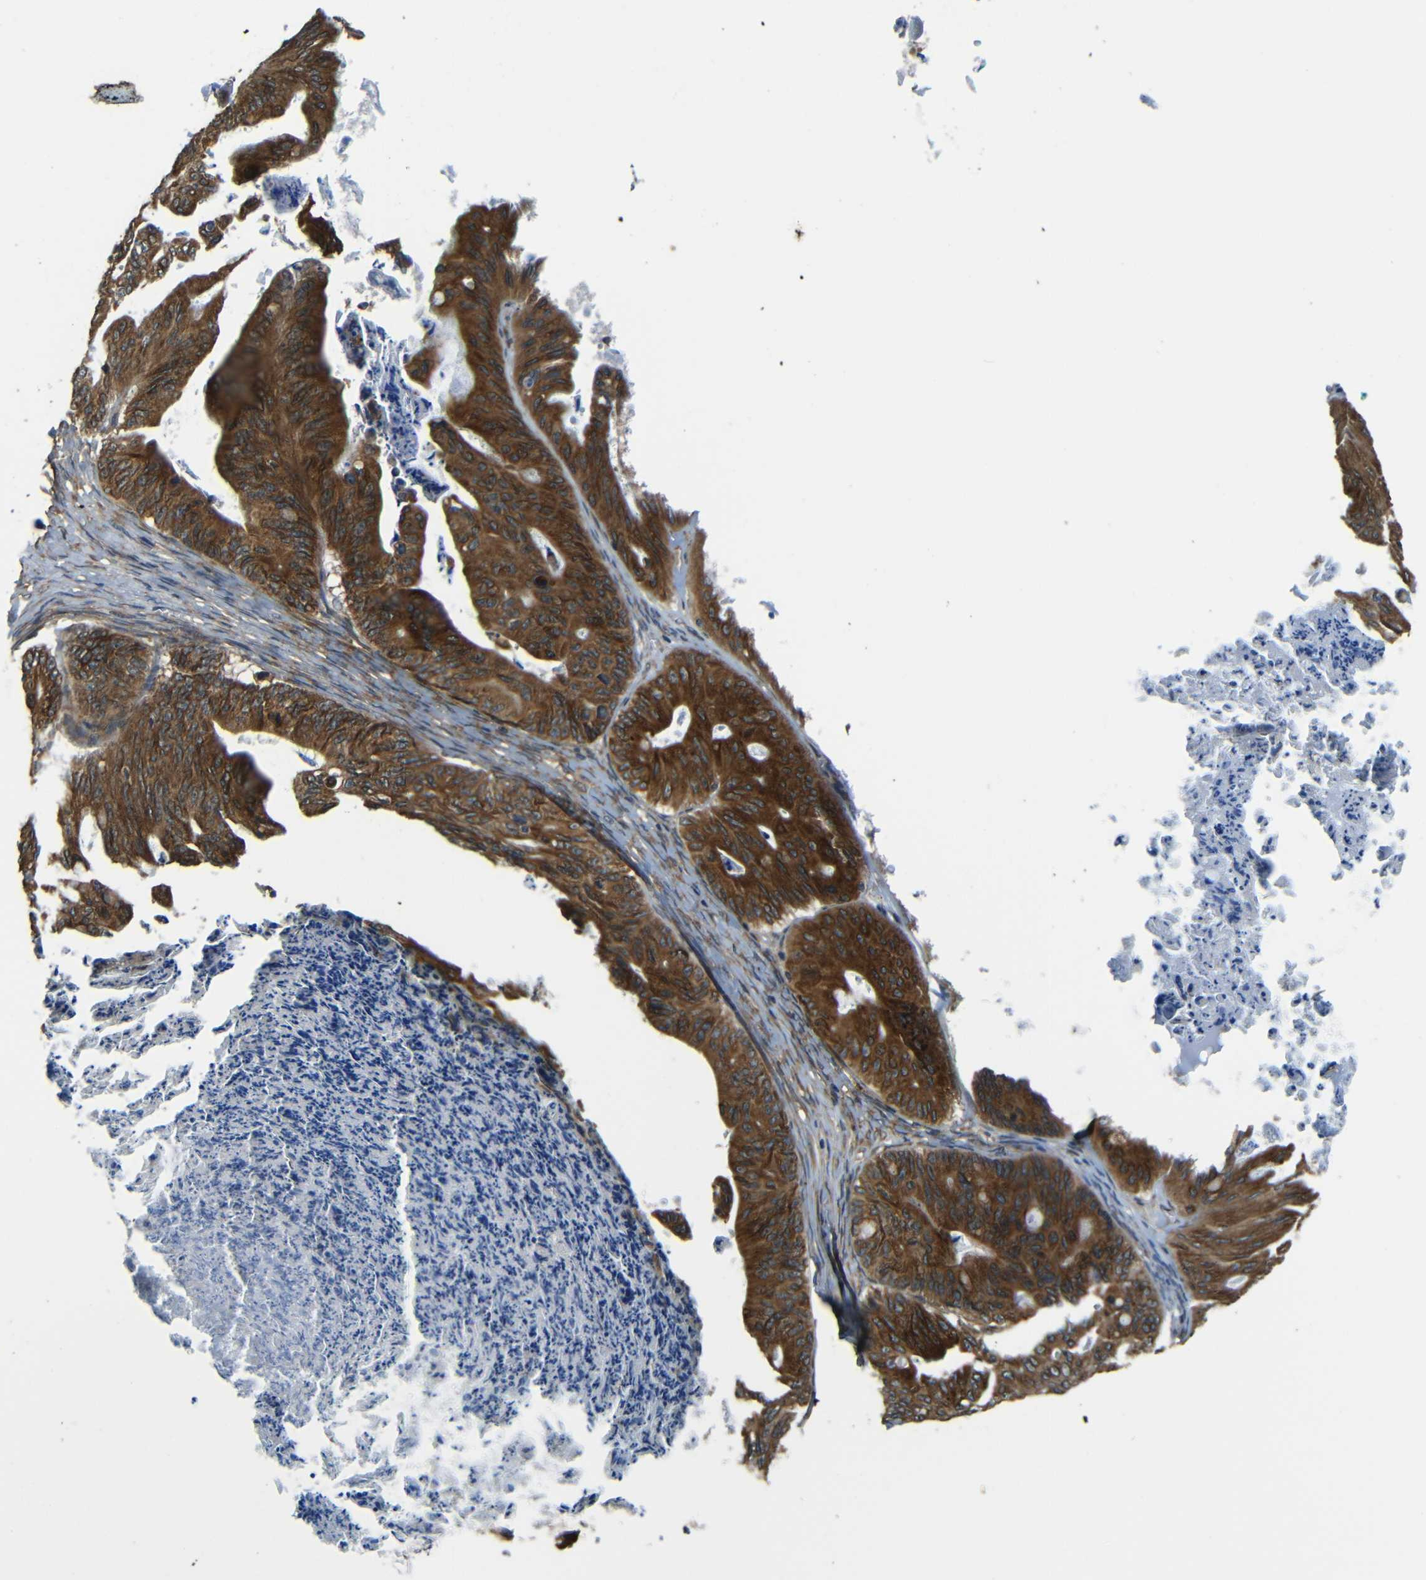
{"staining": {"intensity": "strong", "quantity": ">75%", "location": "cytoplasmic/membranous"}, "tissue": "ovarian cancer", "cell_type": "Tumor cells", "image_type": "cancer", "snomed": [{"axis": "morphology", "description": "Cystadenocarcinoma, mucinous, NOS"}, {"axis": "topography", "description": "Ovary"}], "caption": "Immunohistochemical staining of ovarian mucinous cystadenocarcinoma demonstrates high levels of strong cytoplasmic/membranous positivity in approximately >75% of tumor cells. (DAB = brown stain, brightfield microscopy at high magnification).", "gene": "VAPB", "patient": {"sex": "female", "age": 37}}